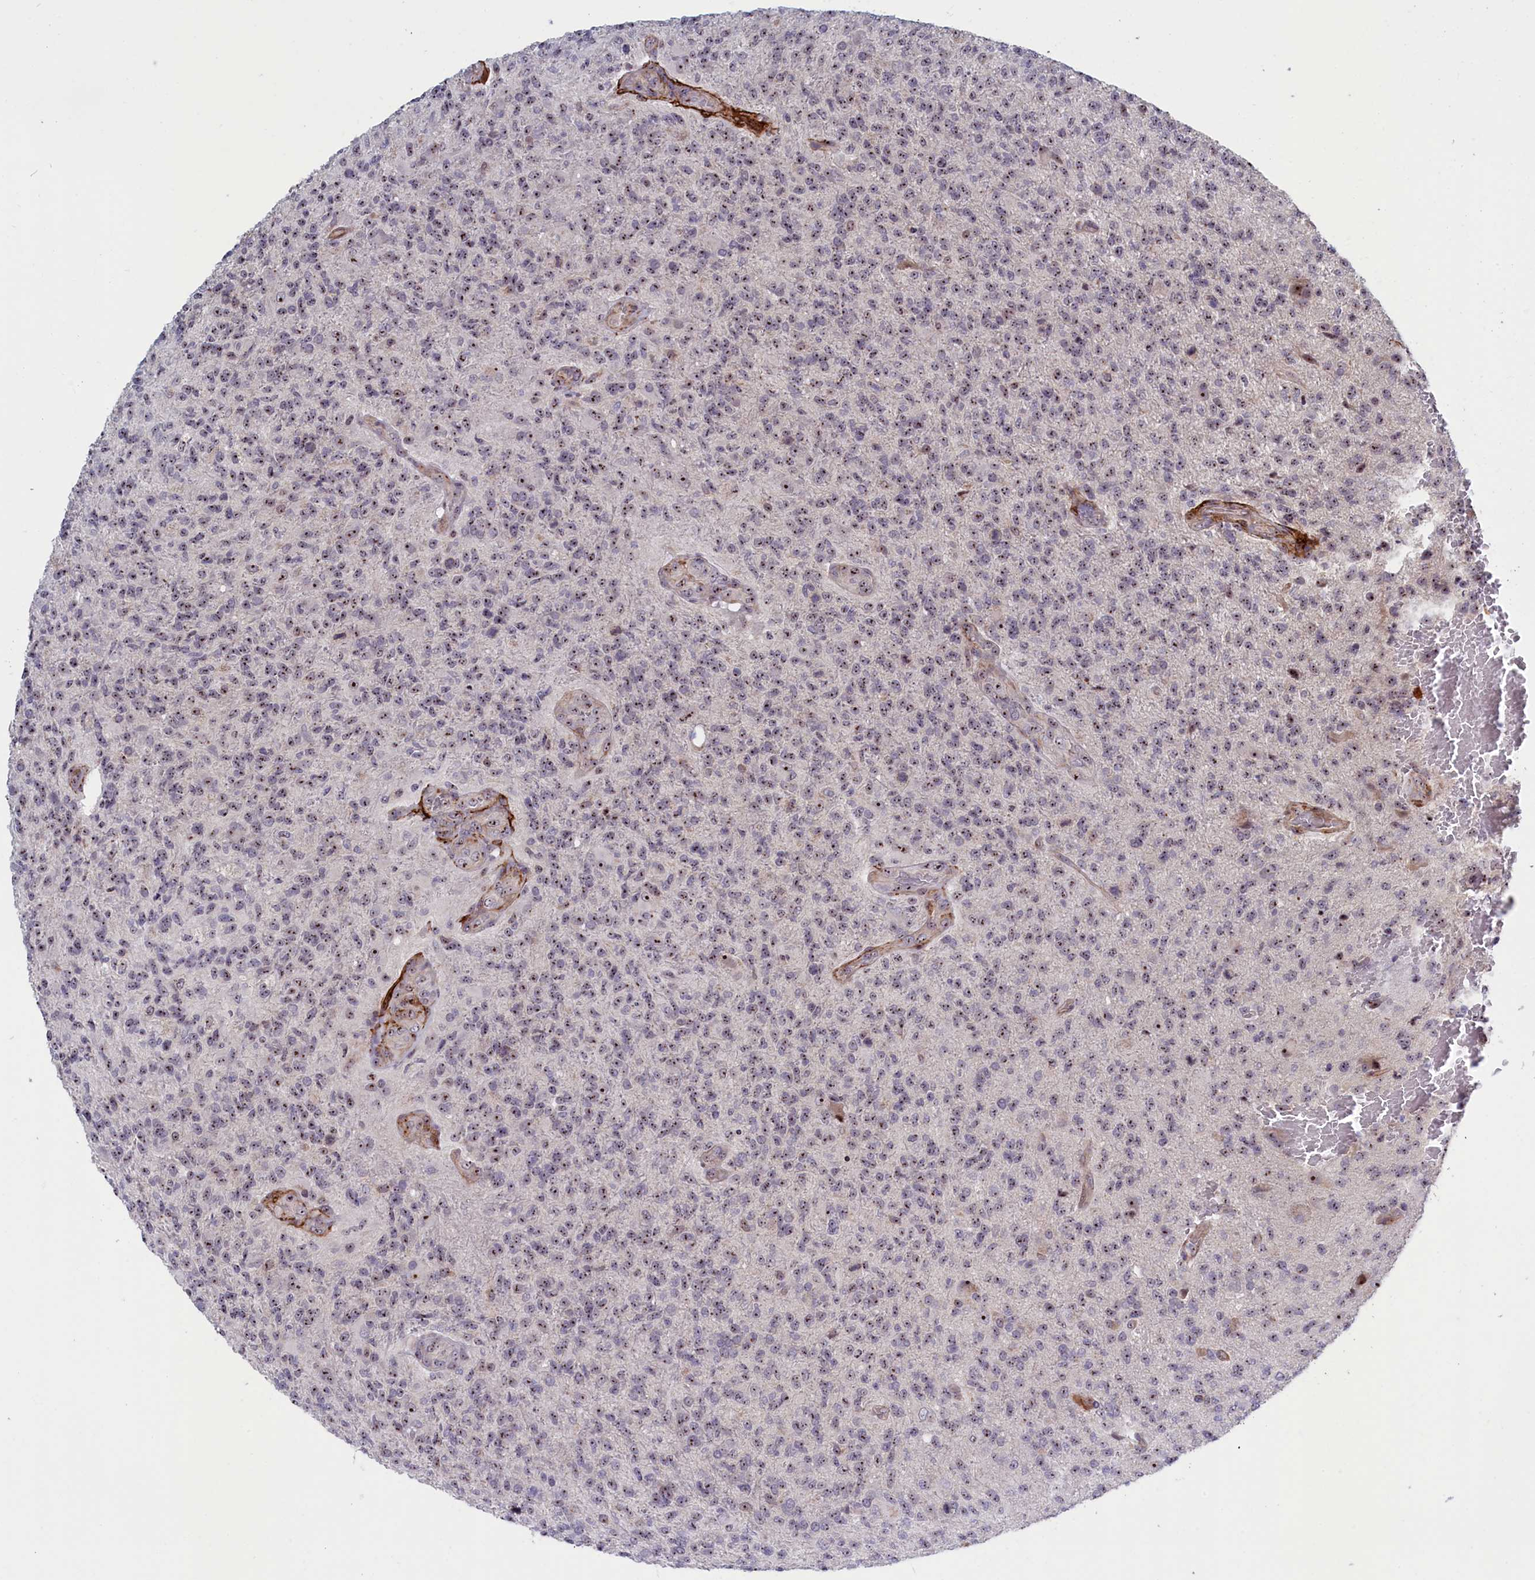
{"staining": {"intensity": "moderate", "quantity": ">75%", "location": "nuclear"}, "tissue": "glioma", "cell_type": "Tumor cells", "image_type": "cancer", "snomed": [{"axis": "morphology", "description": "Glioma, malignant, High grade"}, {"axis": "topography", "description": "Brain"}], "caption": "Immunohistochemical staining of high-grade glioma (malignant) demonstrates moderate nuclear protein expression in about >75% of tumor cells.", "gene": "PPAN", "patient": {"sex": "male", "age": 56}}